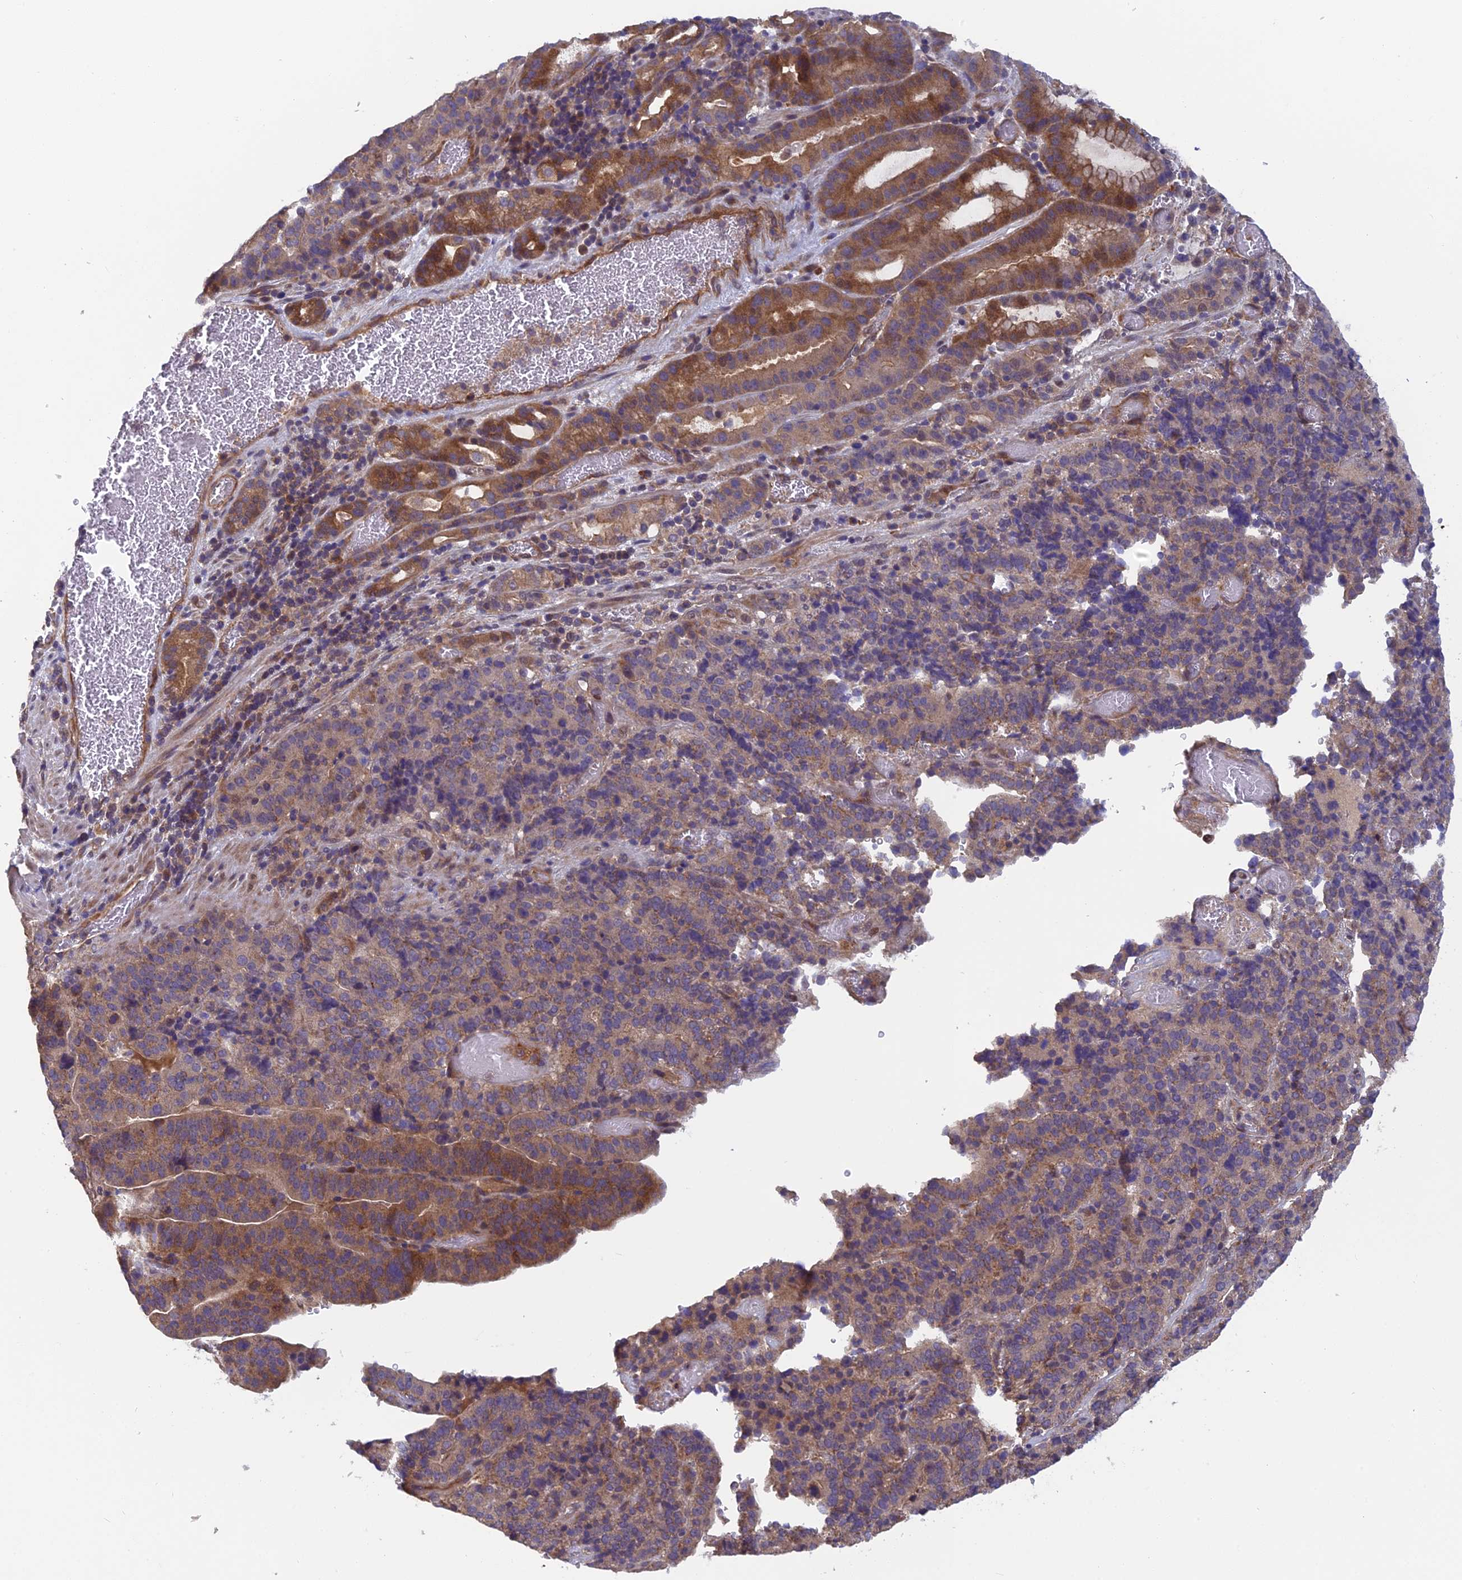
{"staining": {"intensity": "moderate", "quantity": "25%-75%", "location": "cytoplasmic/membranous"}, "tissue": "stomach cancer", "cell_type": "Tumor cells", "image_type": "cancer", "snomed": [{"axis": "morphology", "description": "Adenocarcinoma, NOS"}, {"axis": "topography", "description": "Stomach"}], "caption": "Immunohistochemical staining of stomach cancer (adenocarcinoma) exhibits moderate cytoplasmic/membranous protein expression in approximately 25%-75% of tumor cells. Nuclei are stained in blue.", "gene": "PIKFYVE", "patient": {"sex": "male", "age": 48}}